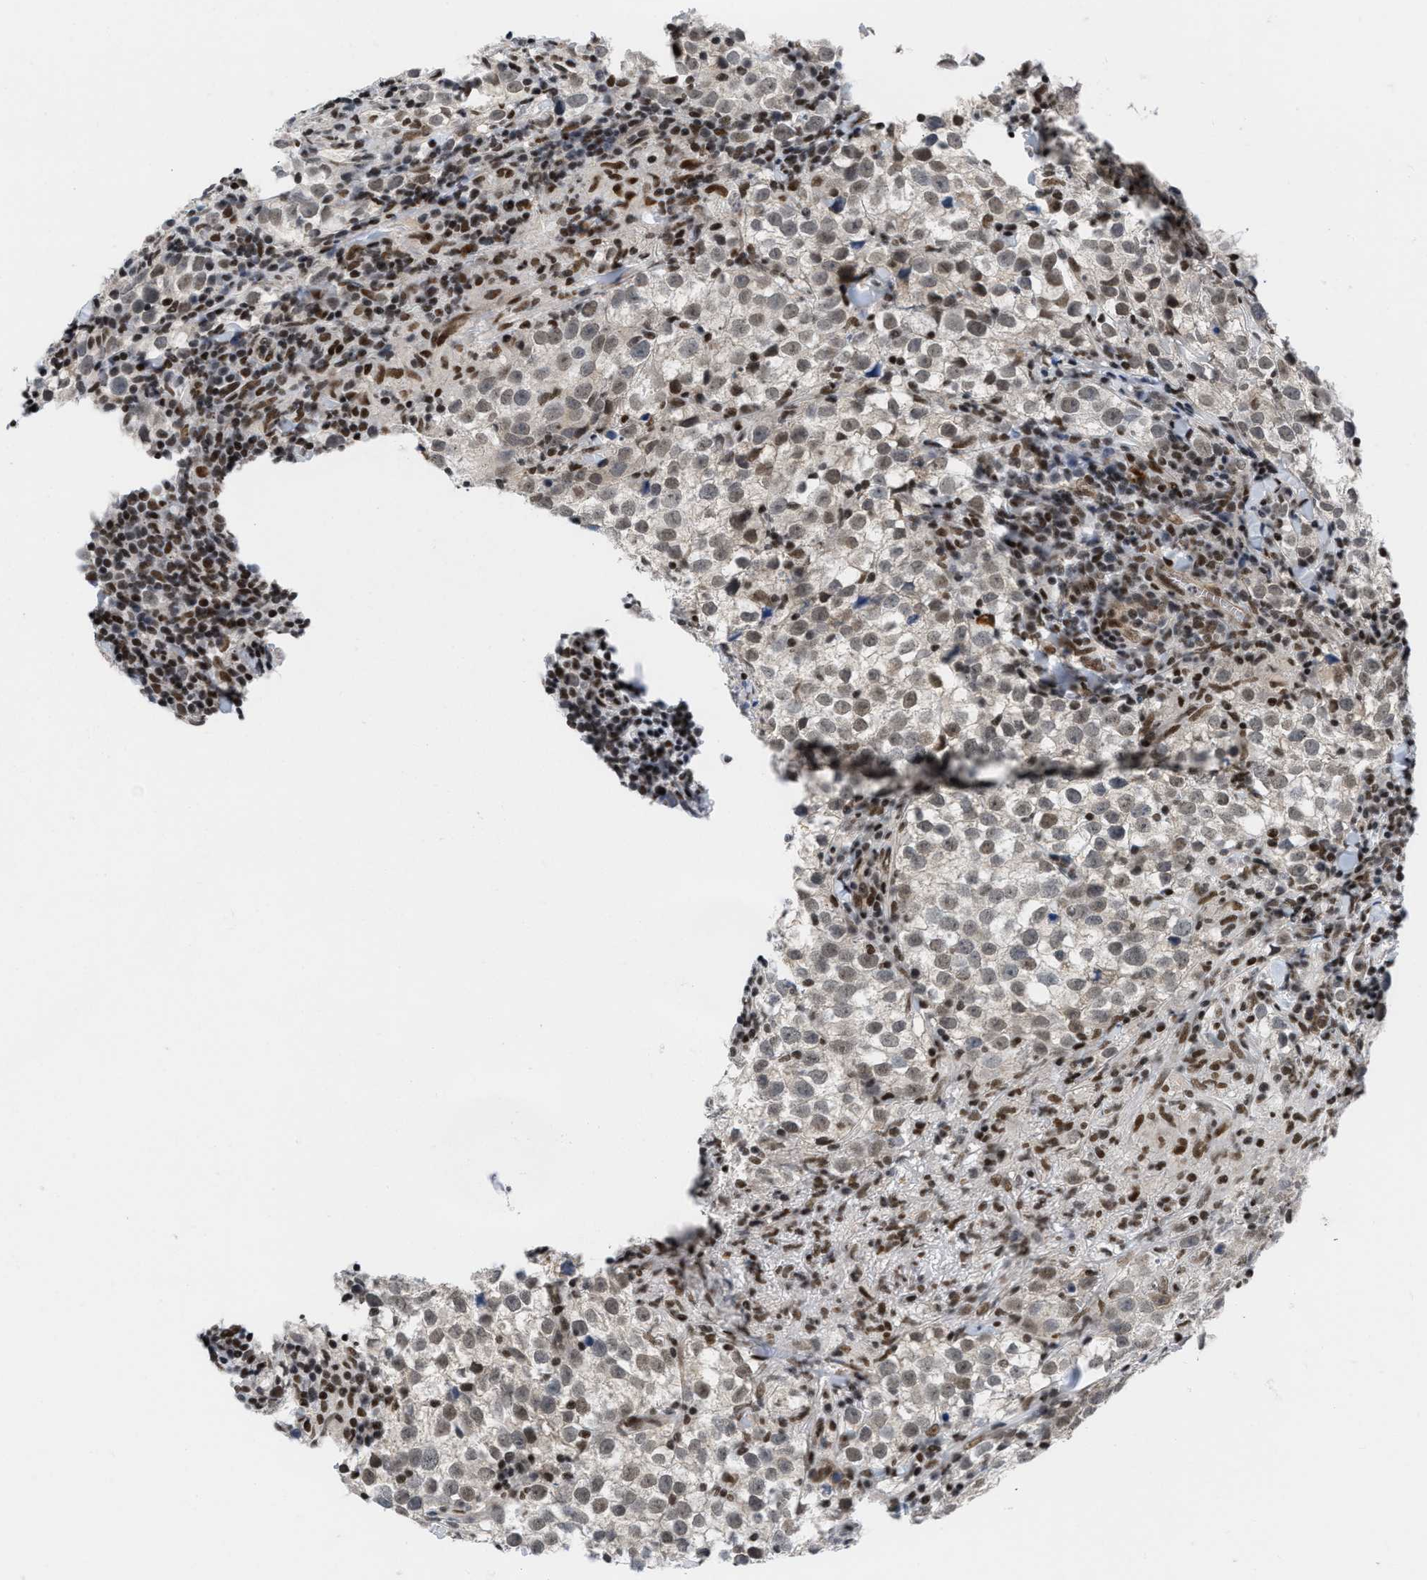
{"staining": {"intensity": "weak", "quantity": "25%-75%", "location": "nuclear"}, "tissue": "testis cancer", "cell_type": "Tumor cells", "image_type": "cancer", "snomed": [{"axis": "morphology", "description": "Seminoma, NOS"}, {"axis": "morphology", "description": "Carcinoma, Embryonal, NOS"}, {"axis": "topography", "description": "Testis"}], "caption": "The image reveals staining of testis embryonal carcinoma, revealing weak nuclear protein positivity (brown color) within tumor cells. Immunohistochemistry (ihc) stains the protein of interest in brown and the nuclei are stained blue.", "gene": "MIER1", "patient": {"sex": "male", "age": 36}}